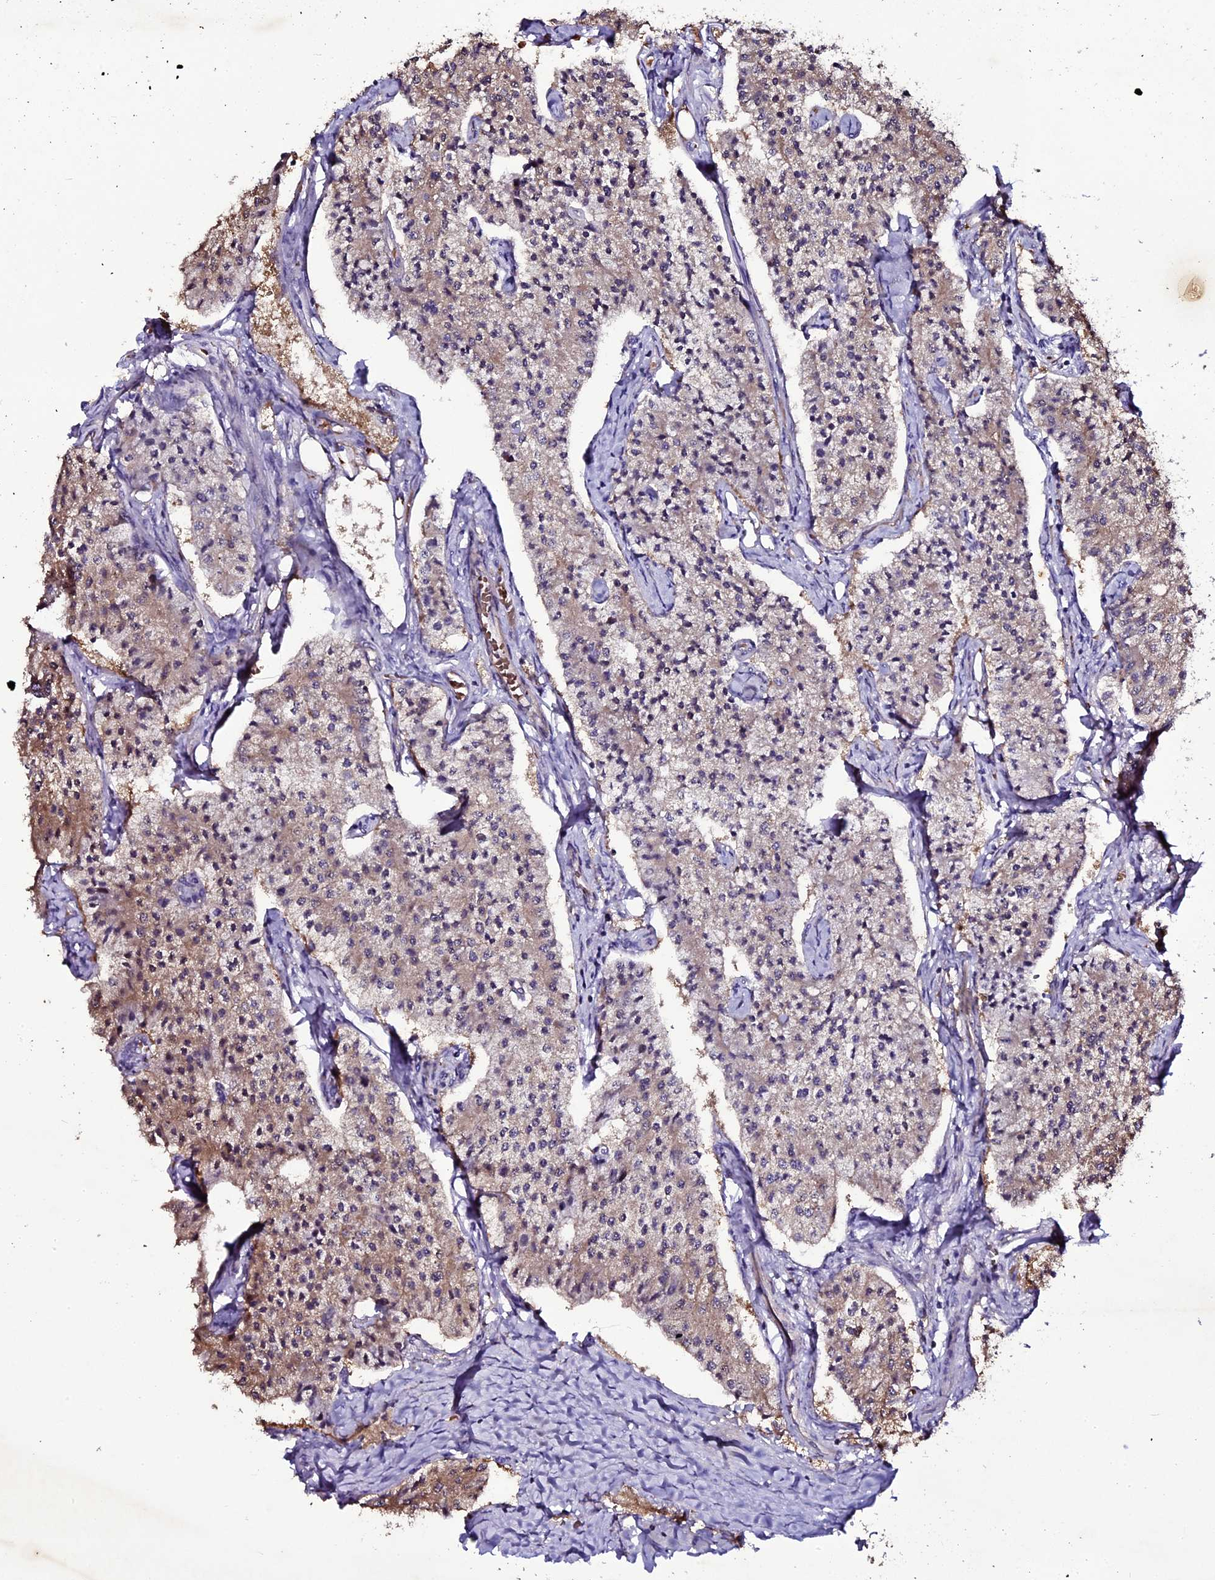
{"staining": {"intensity": "weak", "quantity": "25%-75%", "location": "cytoplasmic/membranous"}, "tissue": "carcinoid", "cell_type": "Tumor cells", "image_type": "cancer", "snomed": [{"axis": "morphology", "description": "Carcinoid, malignant, NOS"}, {"axis": "topography", "description": "Colon"}], "caption": "About 25%-75% of tumor cells in carcinoid exhibit weak cytoplasmic/membranous protein expression as visualized by brown immunohistochemical staining.", "gene": "MEX3C", "patient": {"sex": "female", "age": 52}}